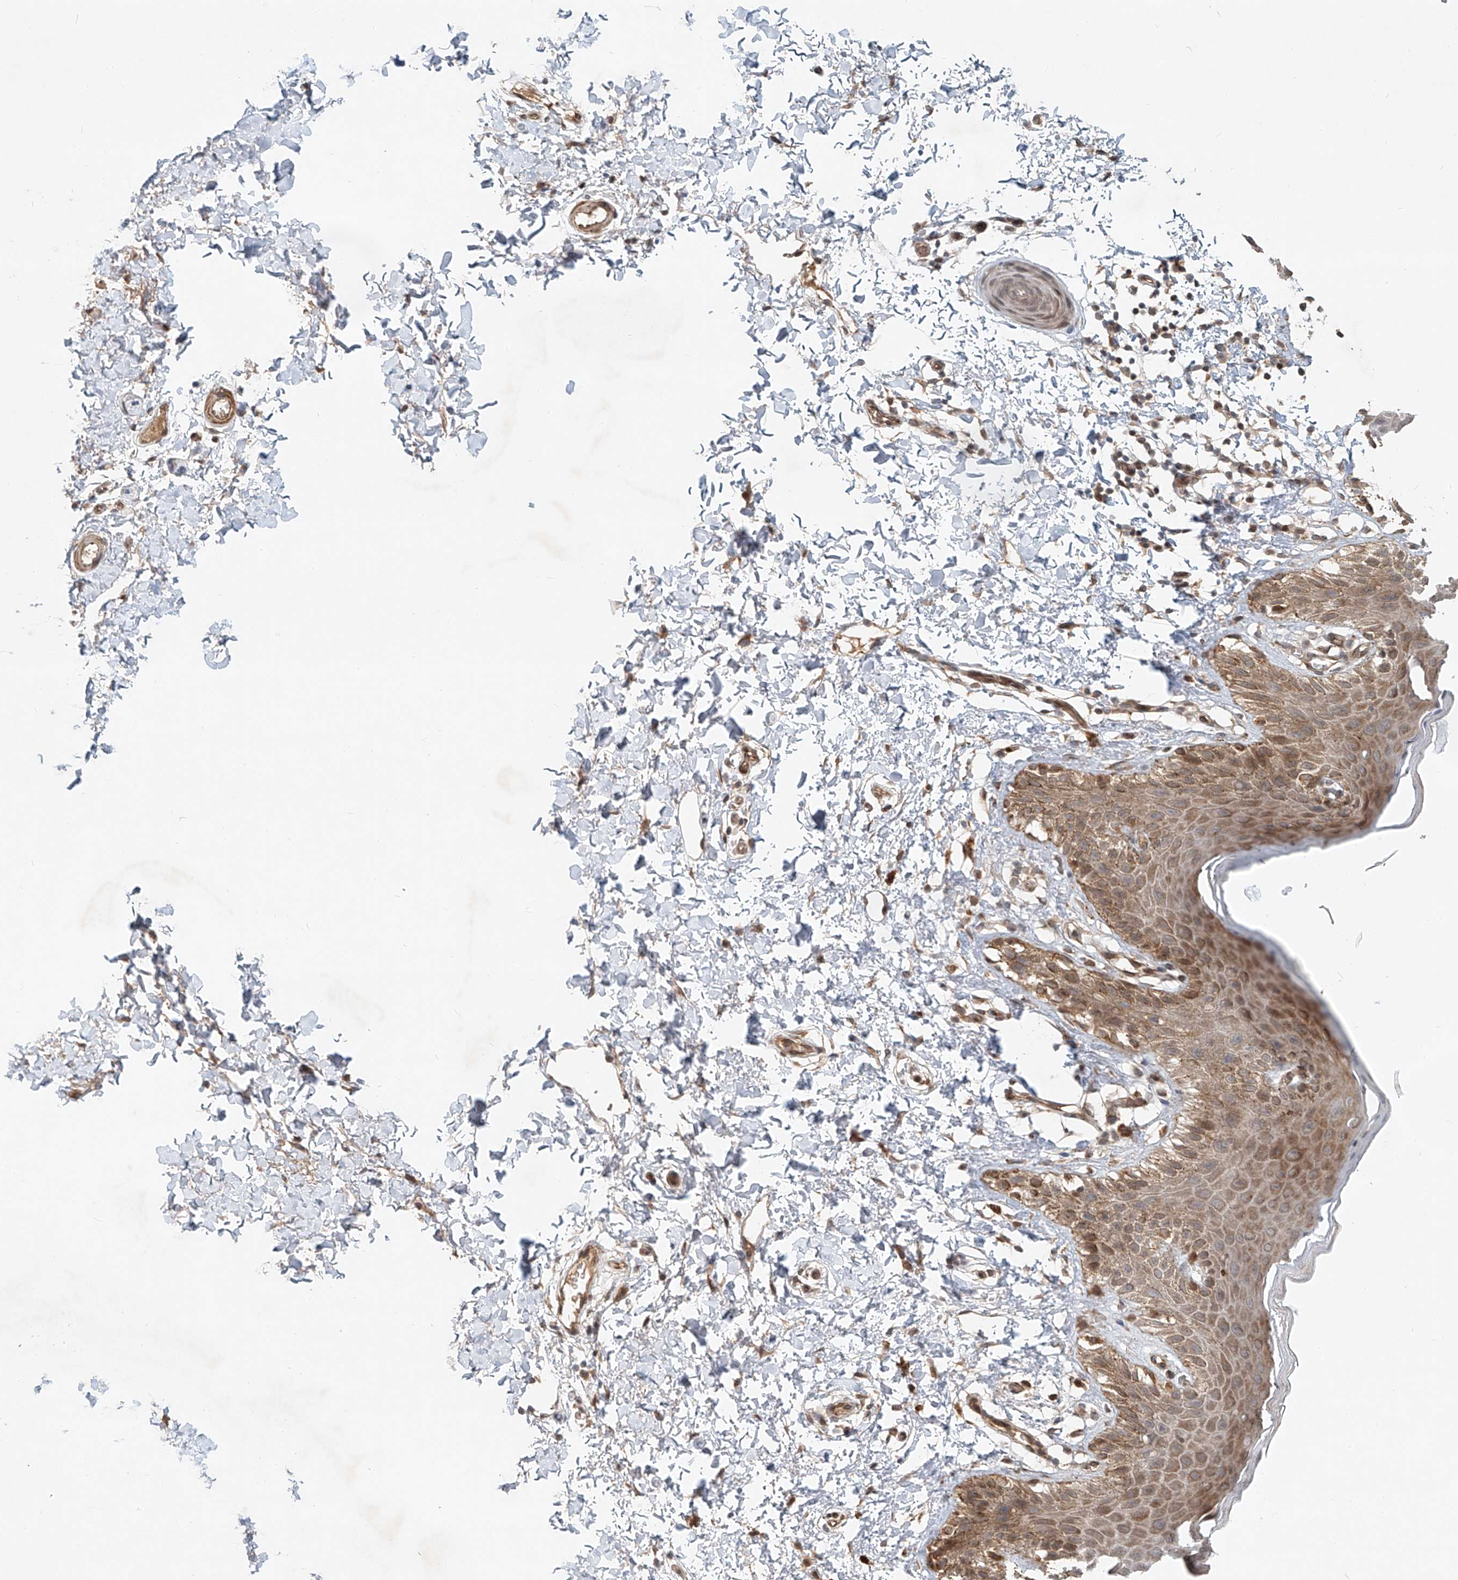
{"staining": {"intensity": "moderate", "quantity": ">75%", "location": "cytoplasmic/membranous"}, "tissue": "skin", "cell_type": "Epidermal cells", "image_type": "normal", "snomed": [{"axis": "morphology", "description": "Normal tissue, NOS"}, {"axis": "topography", "description": "Anal"}], "caption": "Epidermal cells exhibit medium levels of moderate cytoplasmic/membranous staining in about >75% of cells in benign human skin. (DAB IHC, brown staining for protein, blue staining for nuclei).", "gene": "SASH1", "patient": {"sex": "male", "age": 44}}